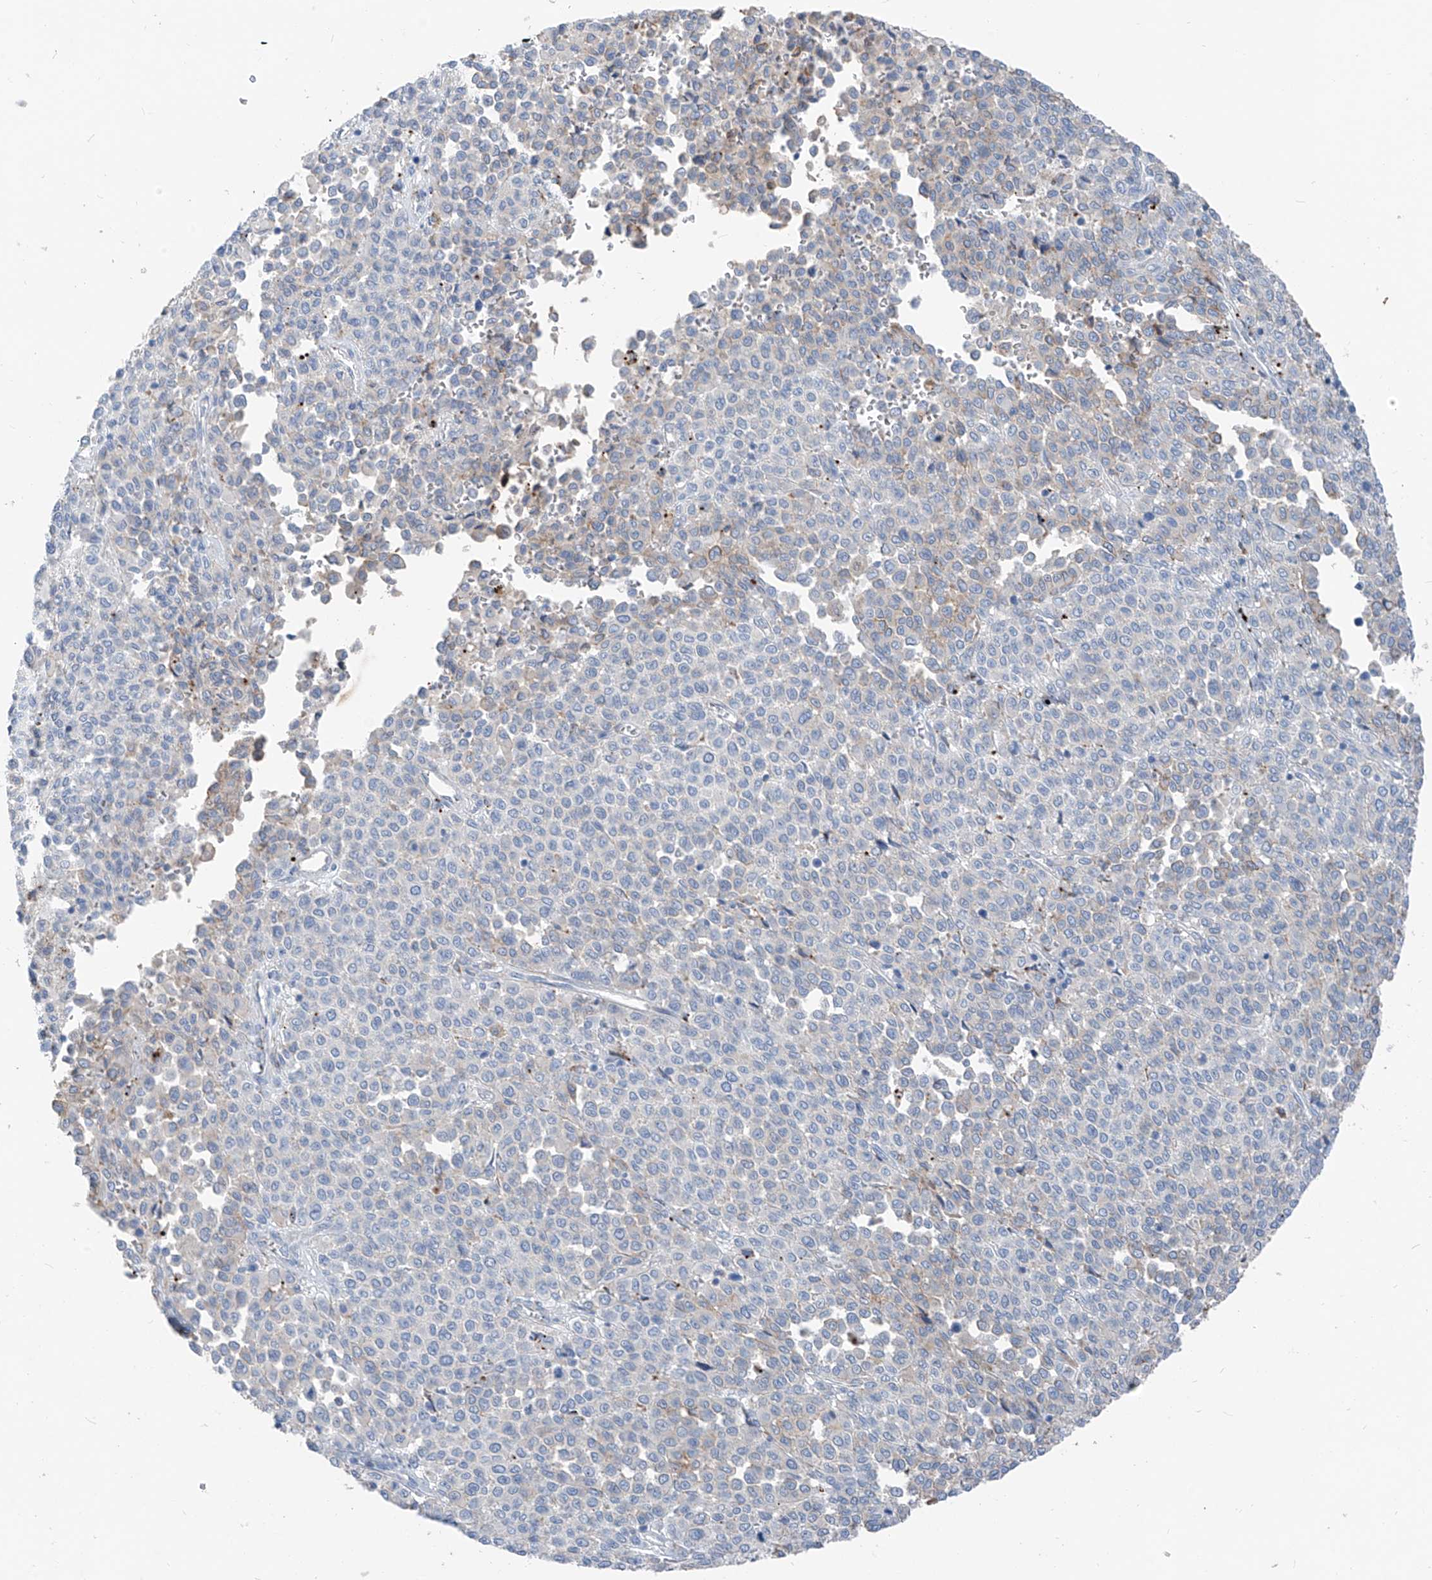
{"staining": {"intensity": "negative", "quantity": "none", "location": "none"}, "tissue": "melanoma", "cell_type": "Tumor cells", "image_type": "cancer", "snomed": [{"axis": "morphology", "description": "Malignant melanoma, Metastatic site"}, {"axis": "topography", "description": "Pancreas"}], "caption": "A photomicrograph of melanoma stained for a protein displays no brown staining in tumor cells.", "gene": "GPR137C", "patient": {"sex": "female", "age": 30}}